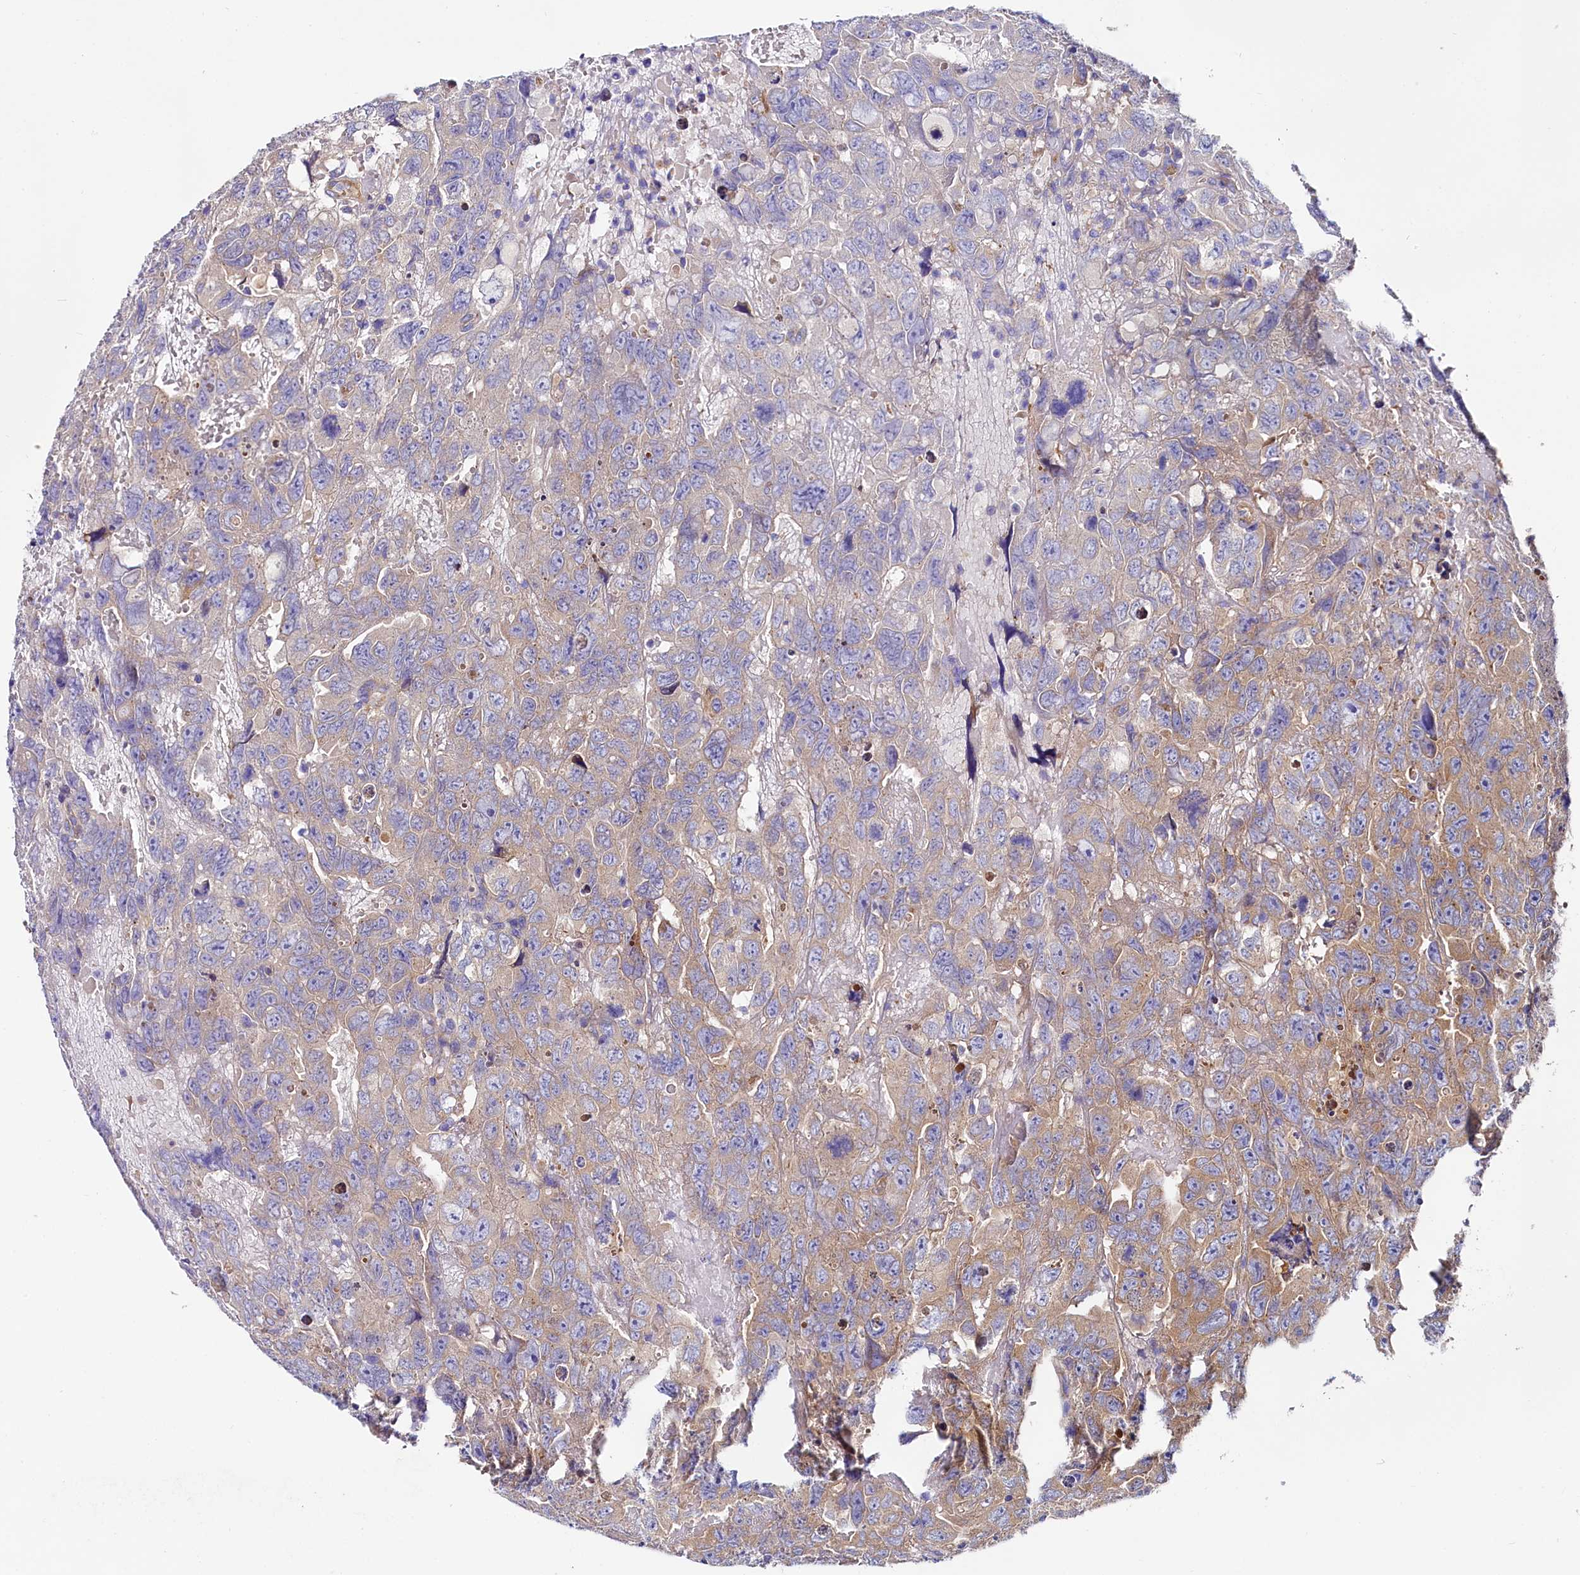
{"staining": {"intensity": "weak", "quantity": "25%-75%", "location": "cytoplasmic/membranous"}, "tissue": "testis cancer", "cell_type": "Tumor cells", "image_type": "cancer", "snomed": [{"axis": "morphology", "description": "Carcinoma, Embryonal, NOS"}, {"axis": "topography", "description": "Testis"}], "caption": "The photomicrograph shows immunohistochemical staining of testis embryonal carcinoma. There is weak cytoplasmic/membranous staining is seen in about 25%-75% of tumor cells. The protein of interest is shown in brown color, while the nuclei are stained blue.", "gene": "QARS1", "patient": {"sex": "male", "age": 45}}